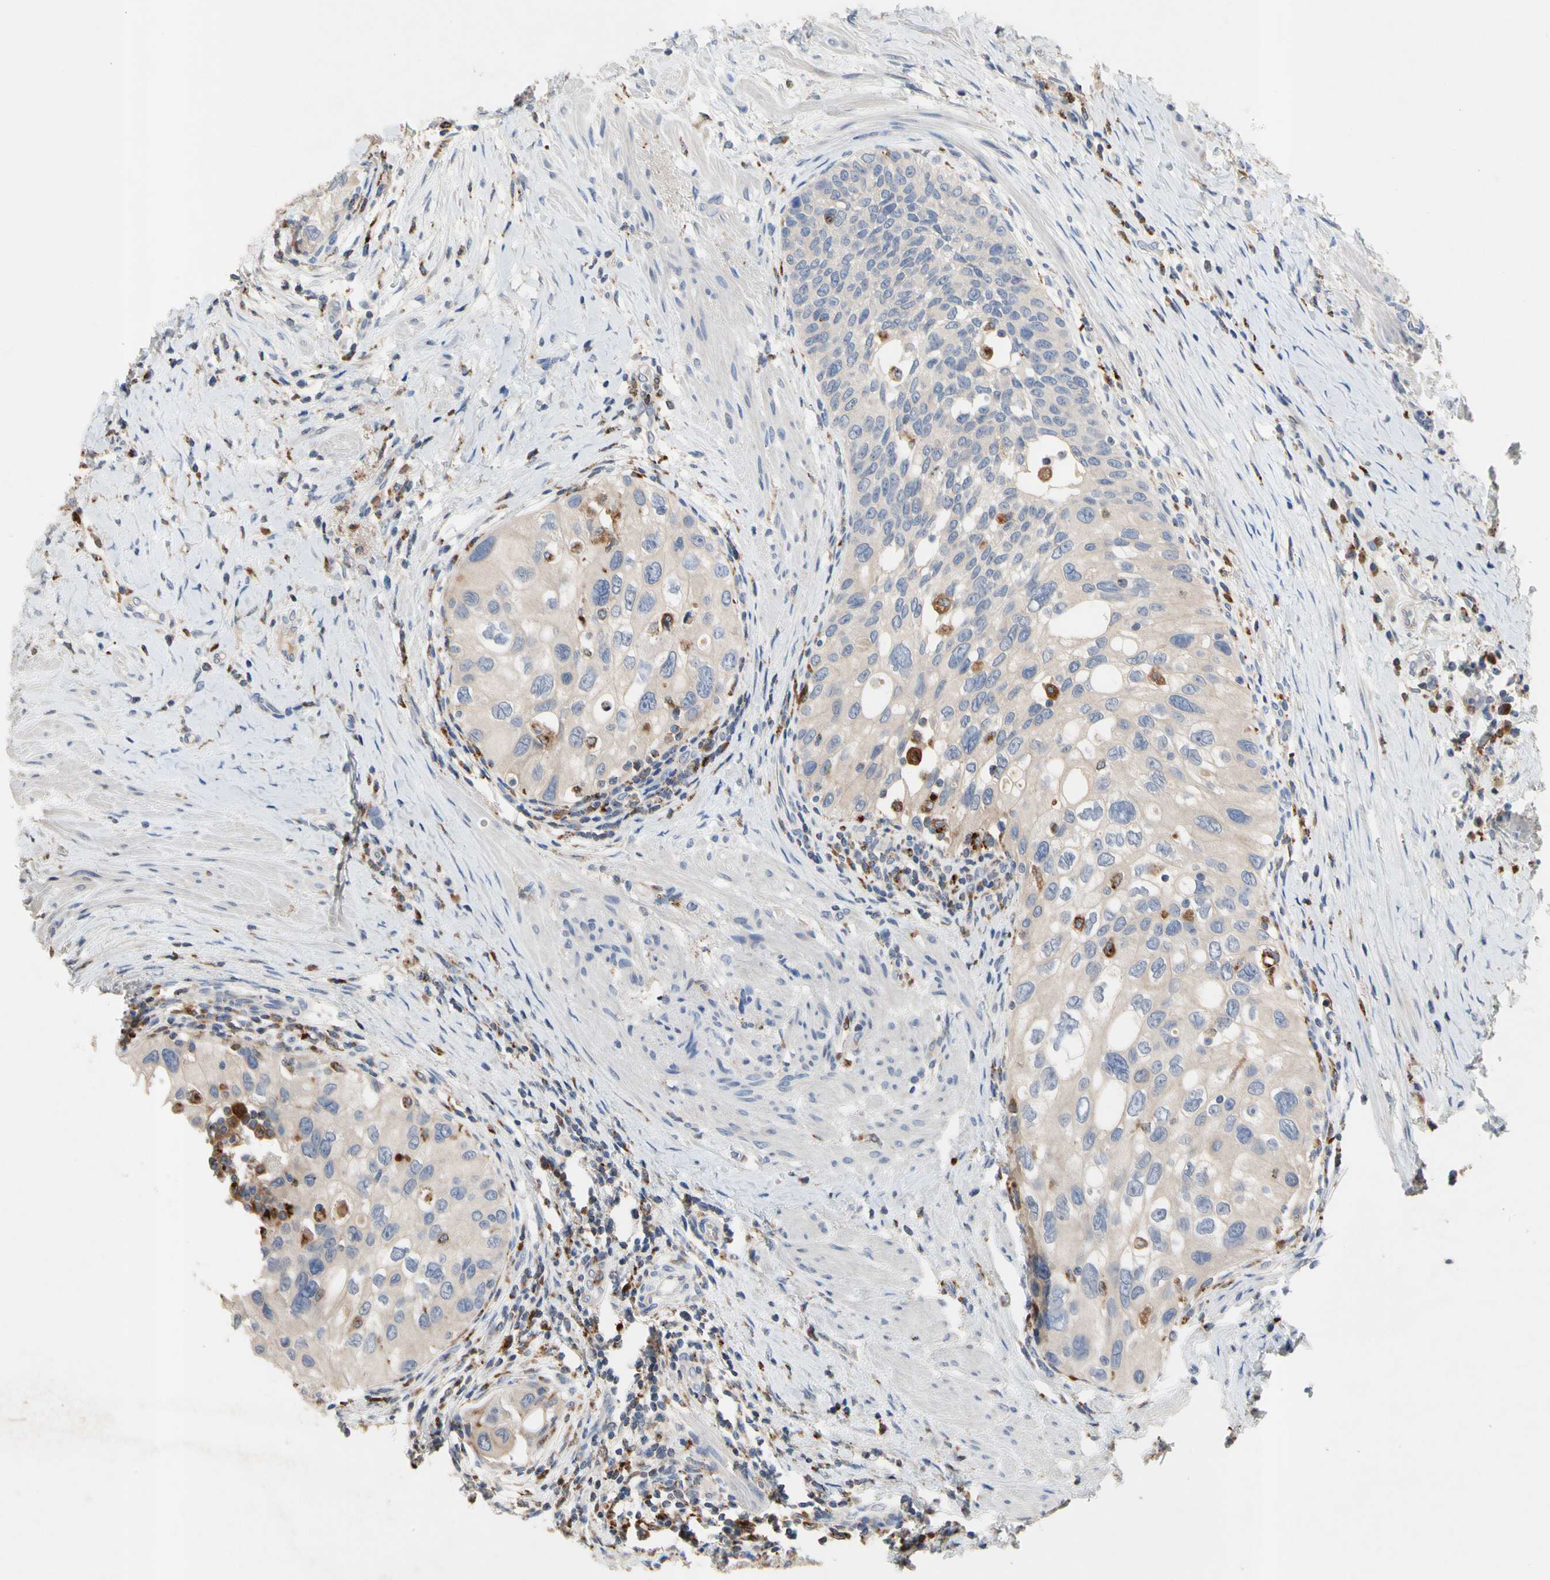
{"staining": {"intensity": "negative", "quantity": "none", "location": "none"}, "tissue": "urothelial cancer", "cell_type": "Tumor cells", "image_type": "cancer", "snomed": [{"axis": "morphology", "description": "Urothelial carcinoma, High grade"}, {"axis": "topography", "description": "Urinary bladder"}], "caption": "Urothelial carcinoma (high-grade) stained for a protein using immunohistochemistry (IHC) shows no expression tumor cells.", "gene": "ADA2", "patient": {"sex": "female", "age": 56}}